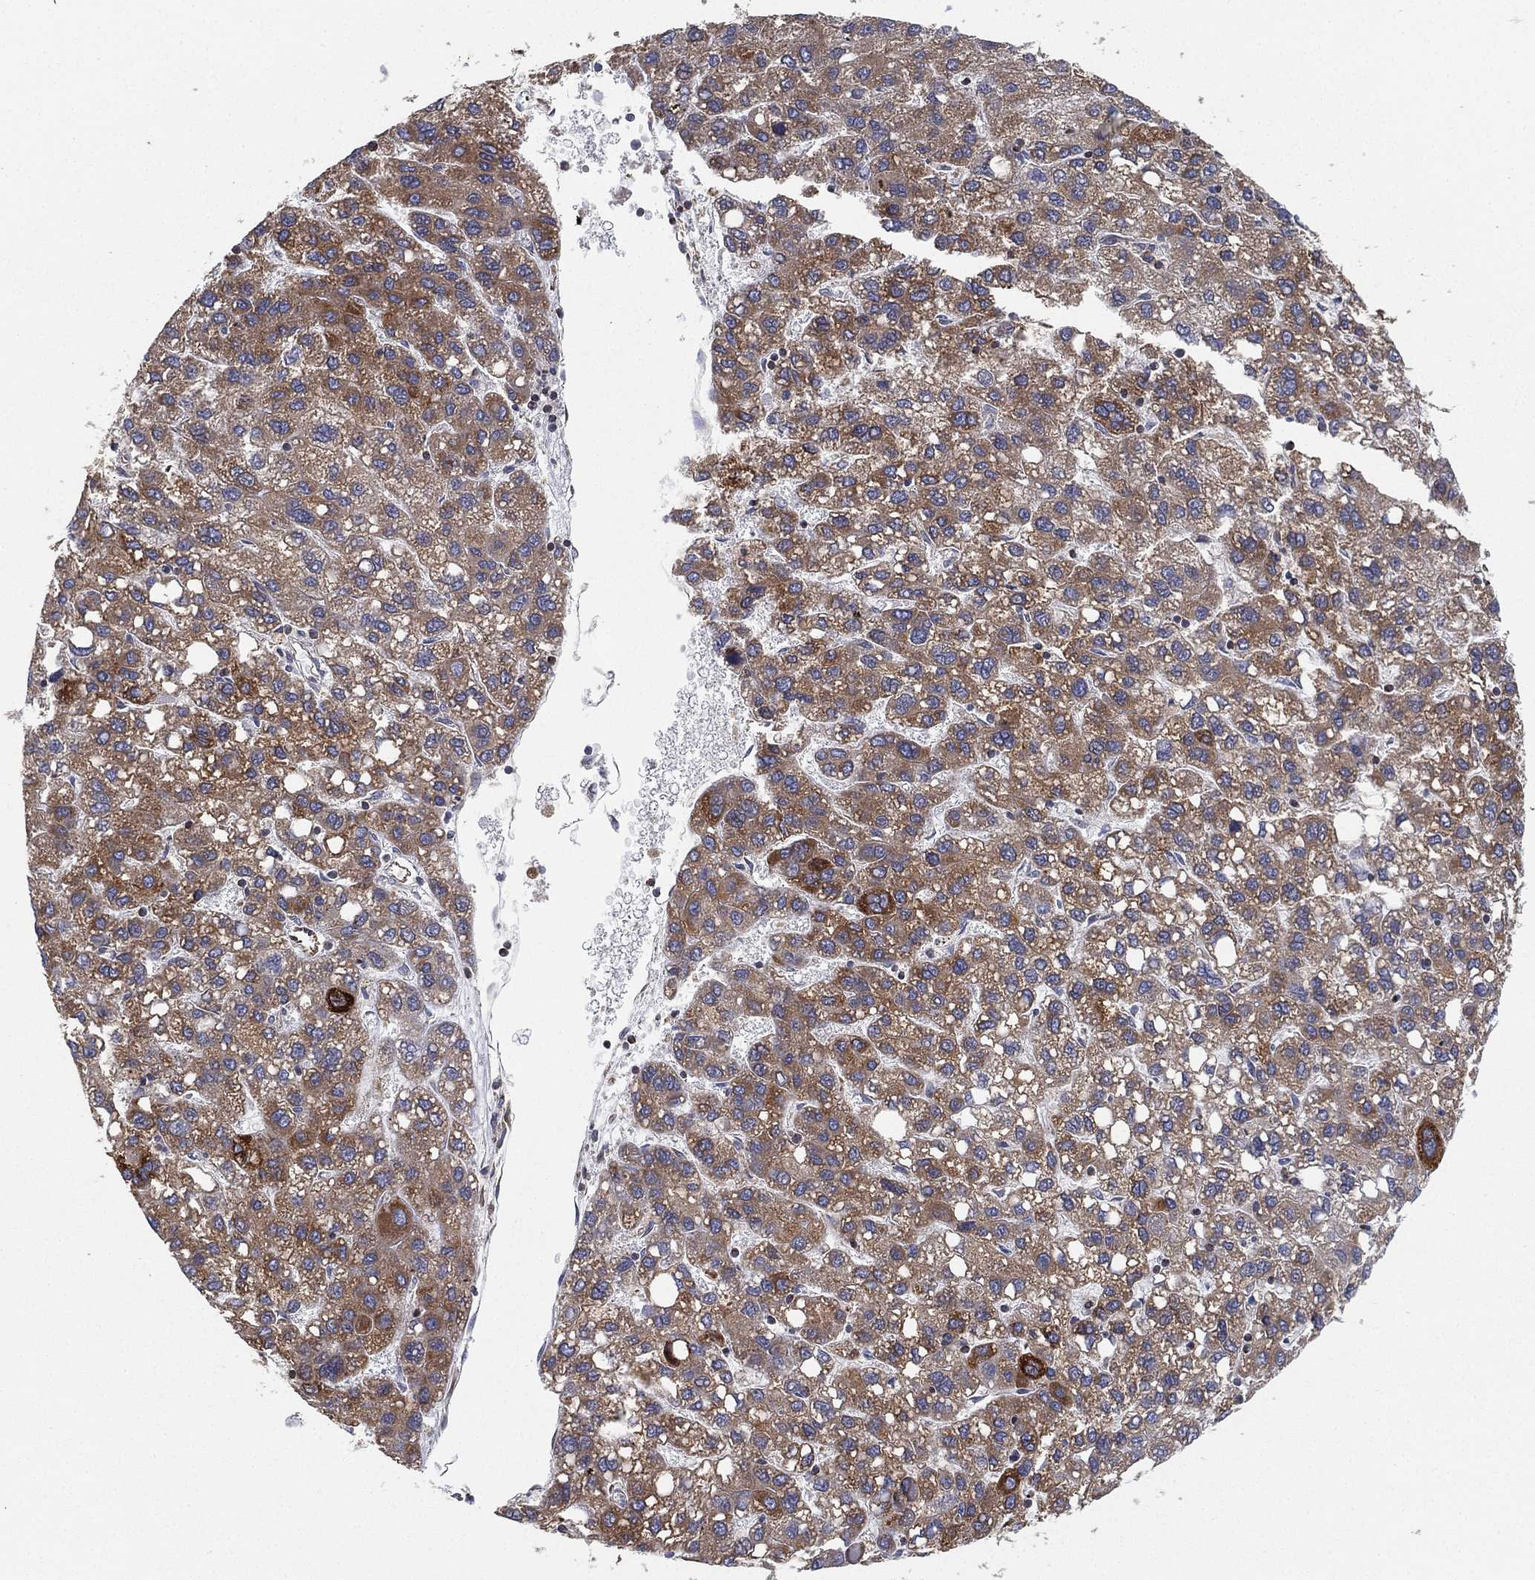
{"staining": {"intensity": "weak", "quantity": "25%-75%", "location": "cytoplasmic/membranous"}, "tissue": "liver cancer", "cell_type": "Tumor cells", "image_type": "cancer", "snomed": [{"axis": "morphology", "description": "Carcinoma, Hepatocellular, NOS"}, {"axis": "topography", "description": "Liver"}], "caption": "High-power microscopy captured an IHC image of liver cancer (hepatocellular carcinoma), revealing weak cytoplasmic/membranous staining in about 25%-75% of tumor cells. The staining was performed using DAB to visualize the protein expression in brown, while the nuclei were stained in blue with hematoxylin (Magnification: 20x).", "gene": "CYB5B", "patient": {"sex": "female", "age": 82}}